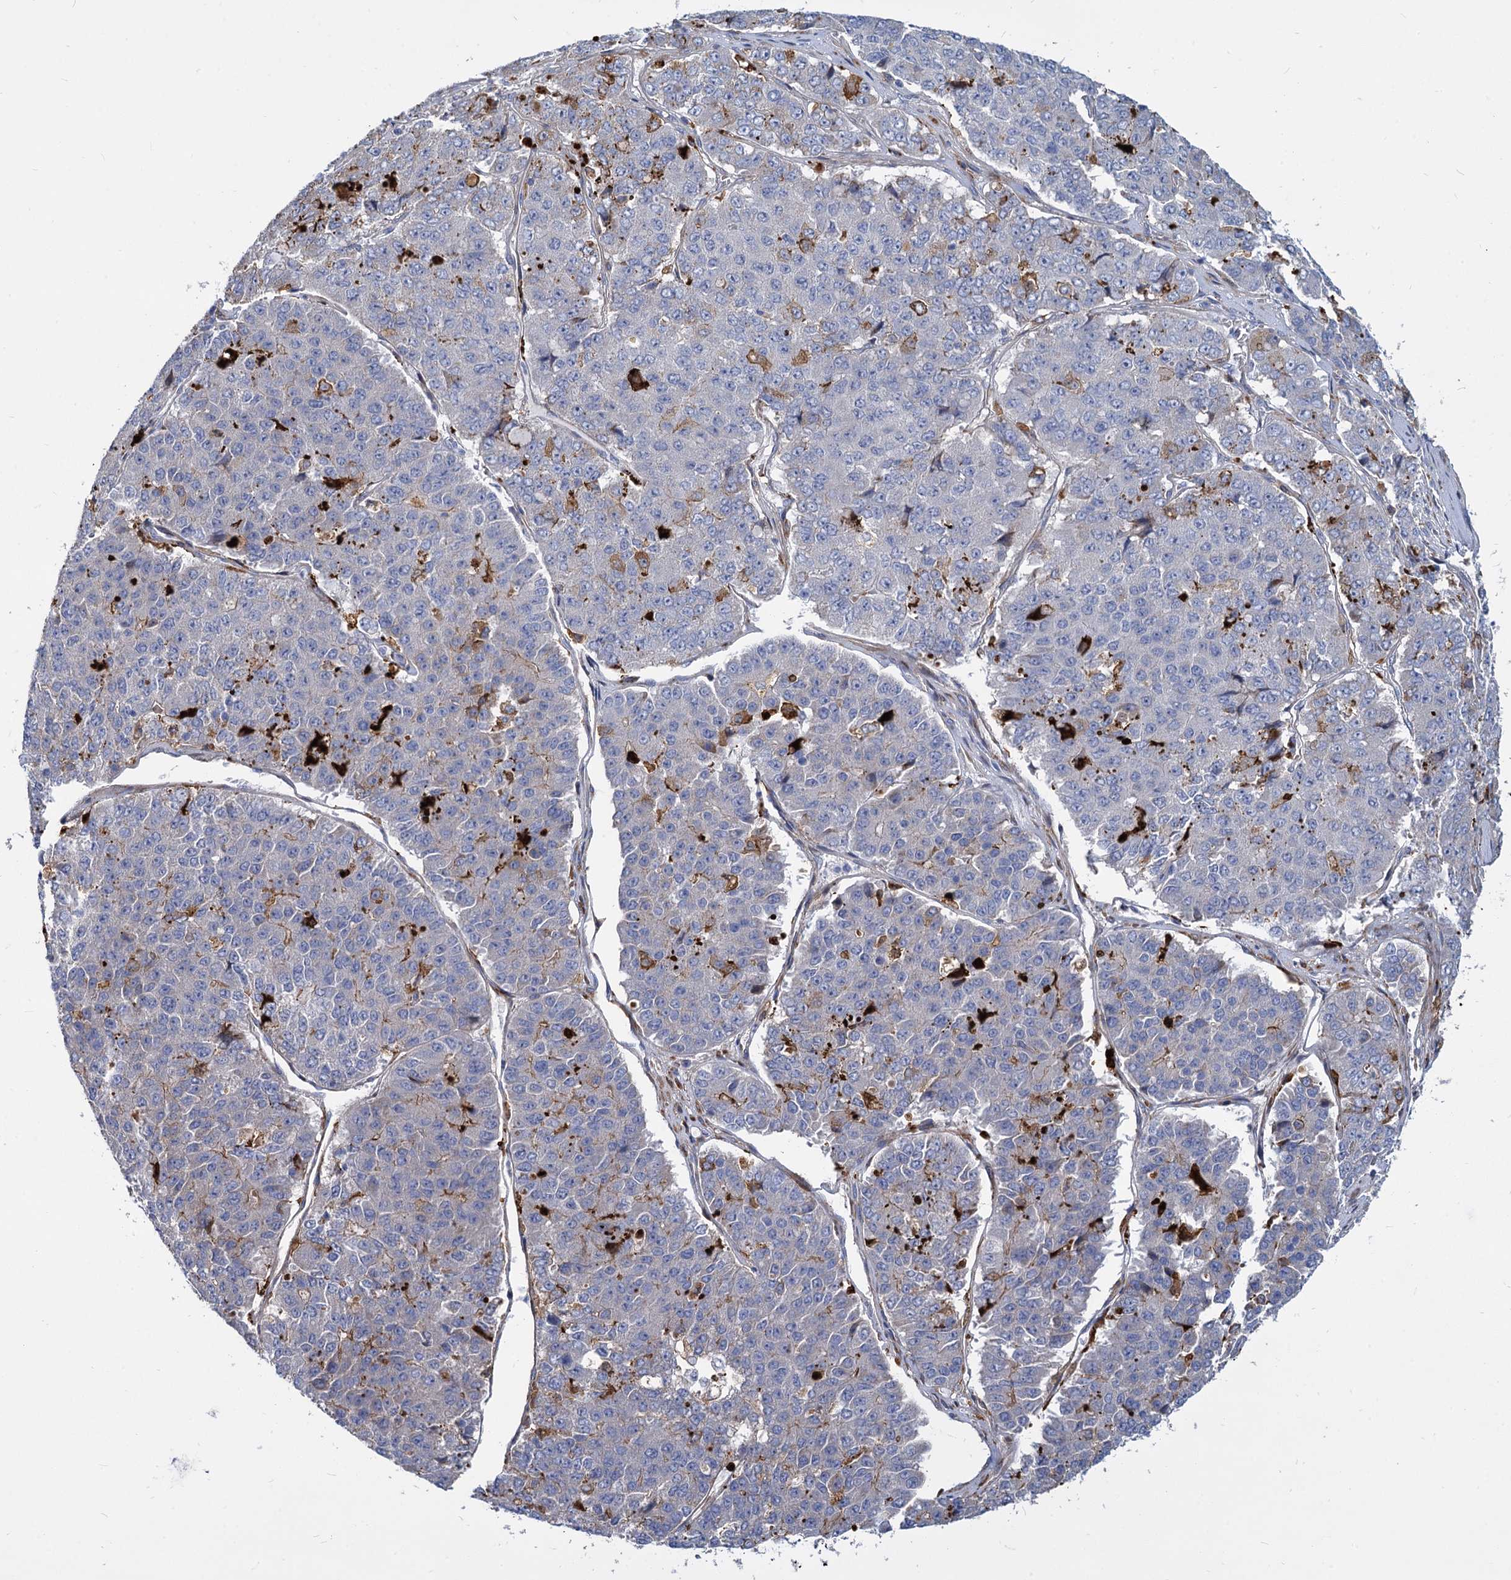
{"staining": {"intensity": "negative", "quantity": "none", "location": "none"}, "tissue": "pancreatic cancer", "cell_type": "Tumor cells", "image_type": "cancer", "snomed": [{"axis": "morphology", "description": "Adenocarcinoma, NOS"}, {"axis": "topography", "description": "Pancreas"}], "caption": "Tumor cells show no significant protein positivity in pancreatic cancer.", "gene": "TRIM77", "patient": {"sex": "male", "age": 50}}